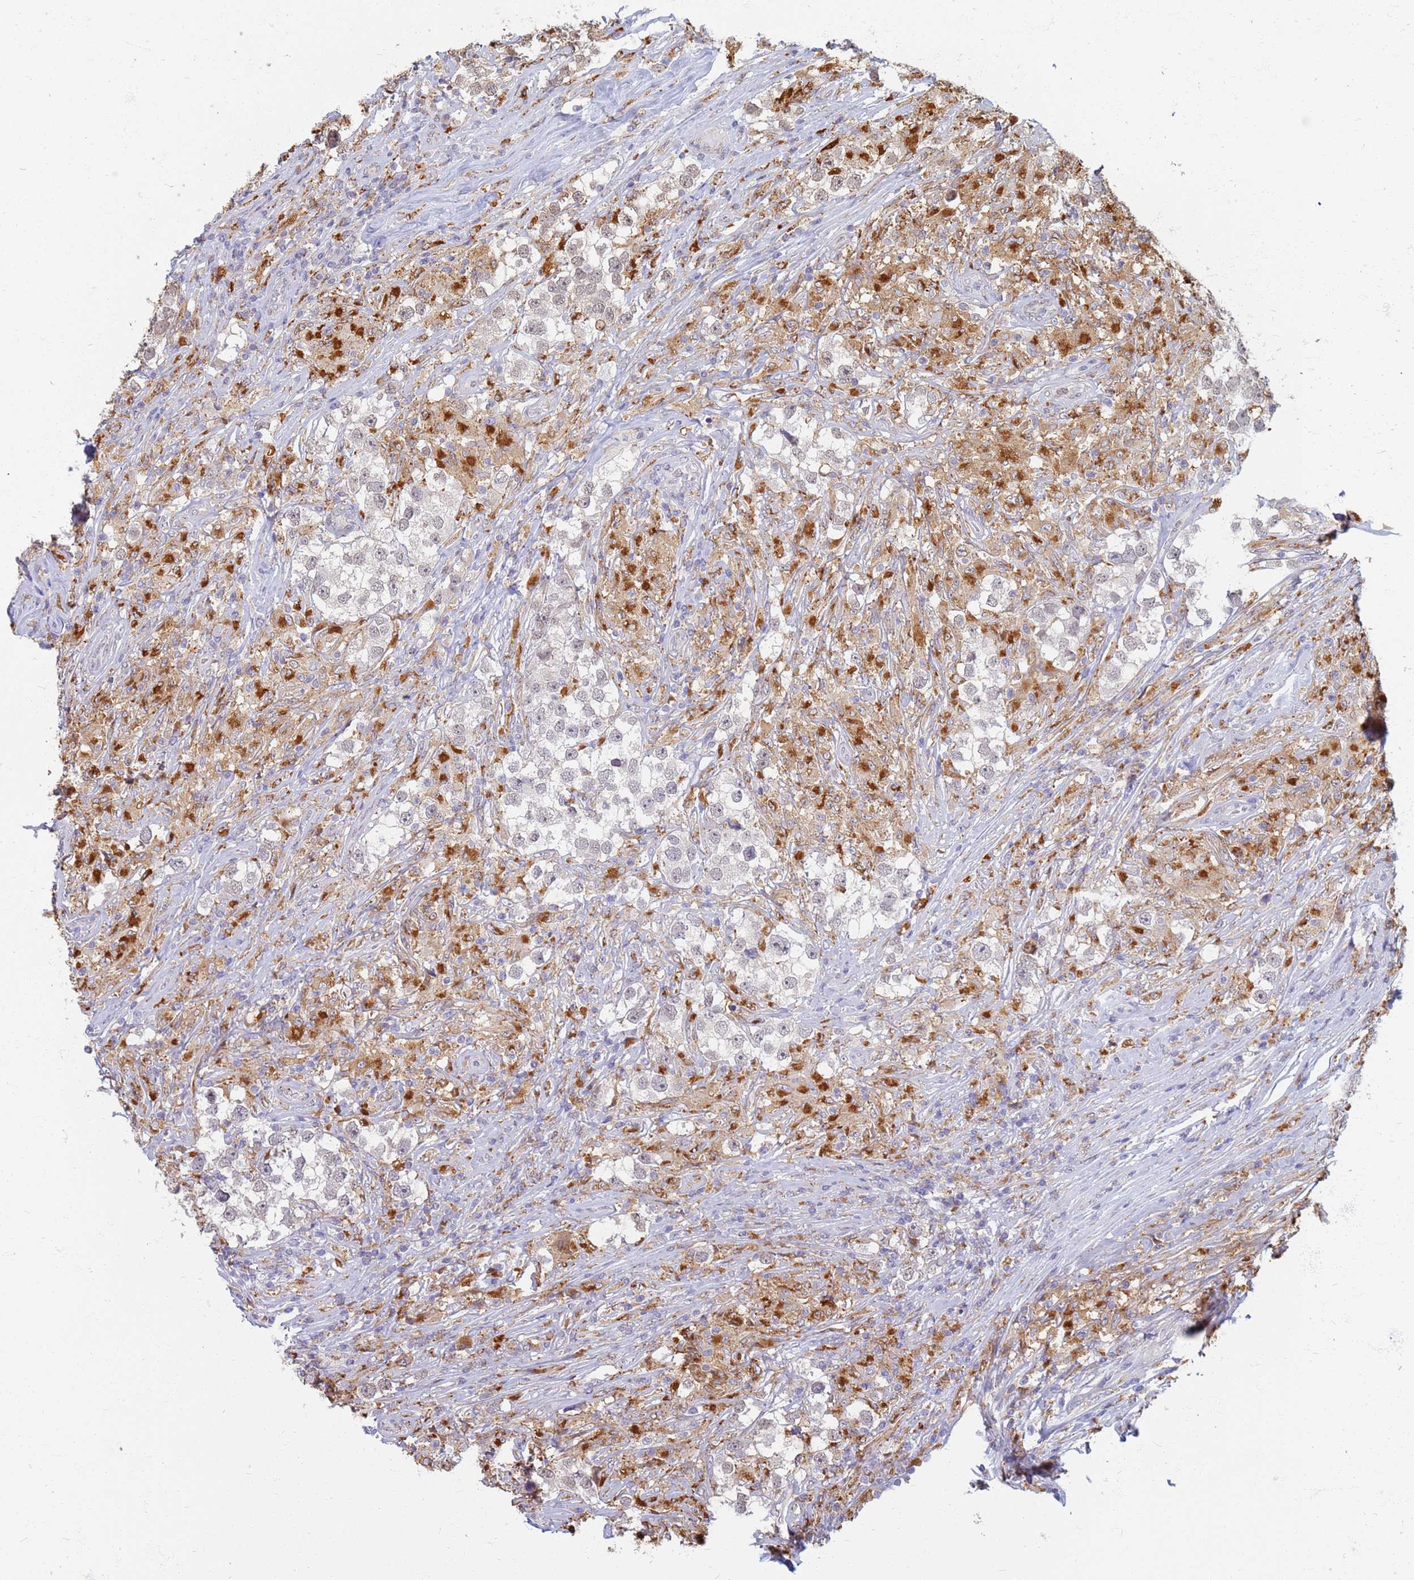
{"staining": {"intensity": "weak", "quantity": "<25%", "location": "cytoplasmic/membranous"}, "tissue": "testis cancer", "cell_type": "Tumor cells", "image_type": "cancer", "snomed": [{"axis": "morphology", "description": "Seminoma, NOS"}, {"axis": "topography", "description": "Testis"}], "caption": "Tumor cells are negative for brown protein staining in seminoma (testis).", "gene": "ATP6V1E1", "patient": {"sex": "male", "age": 46}}